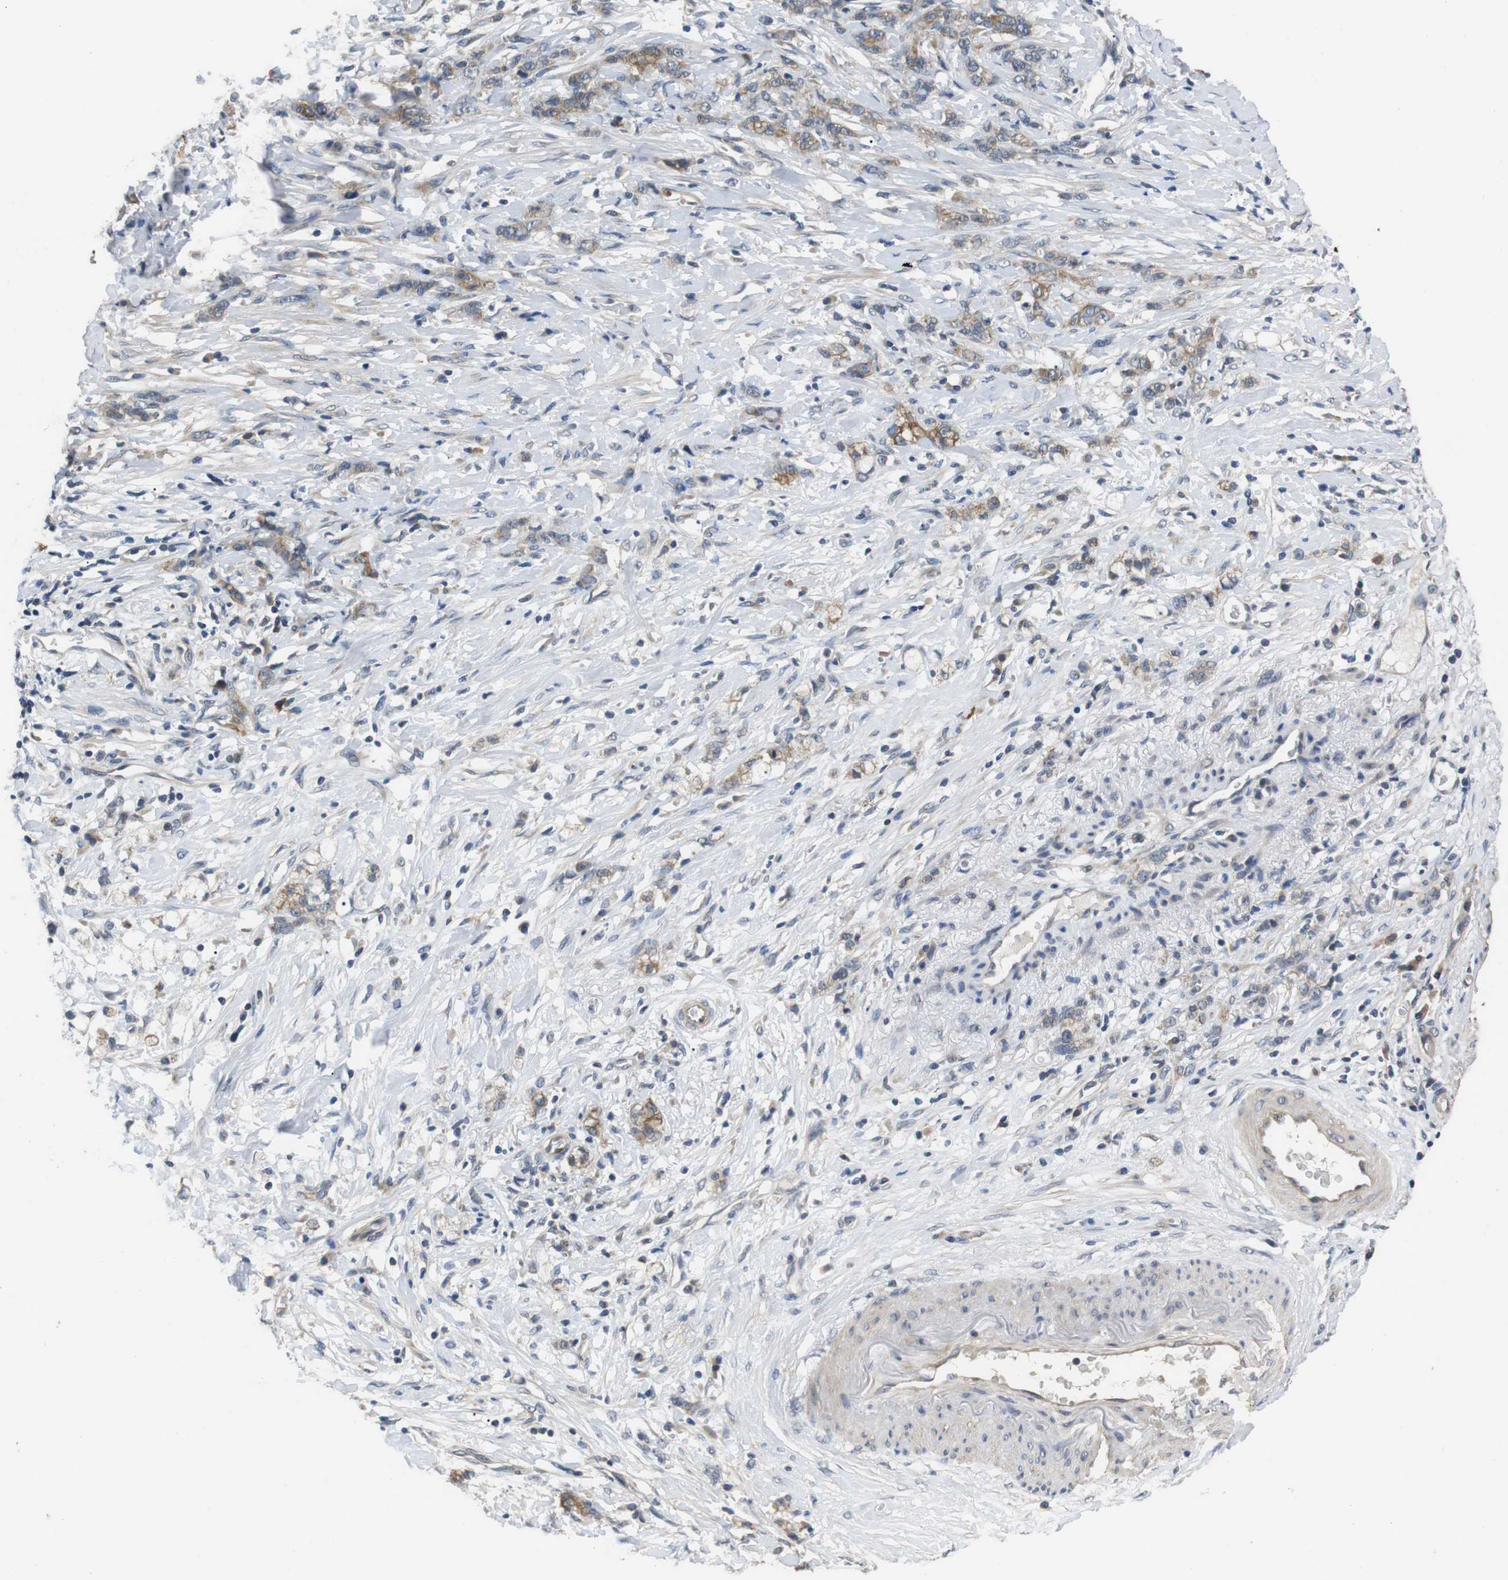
{"staining": {"intensity": "moderate", "quantity": "25%-75%", "location": "cytoplasmic/membranous"}, "tissue": "stomach cancer", "cell_type": "Tumor cells", "image_type": "cancer", "snomed": [{"axis": "morphology", "description": "Adenocarcinoma, NOS"}, {"axis": "topography", "description": "Stomach, lower"}], "caption": "Tumor cells reveal moderate cytoplasmic/membranous staining in approximately 25%-75% of cells in stomach adenocarcinoma.", "gene": "ADGRL3", "patient": {"sex": "male", "age": 88}}